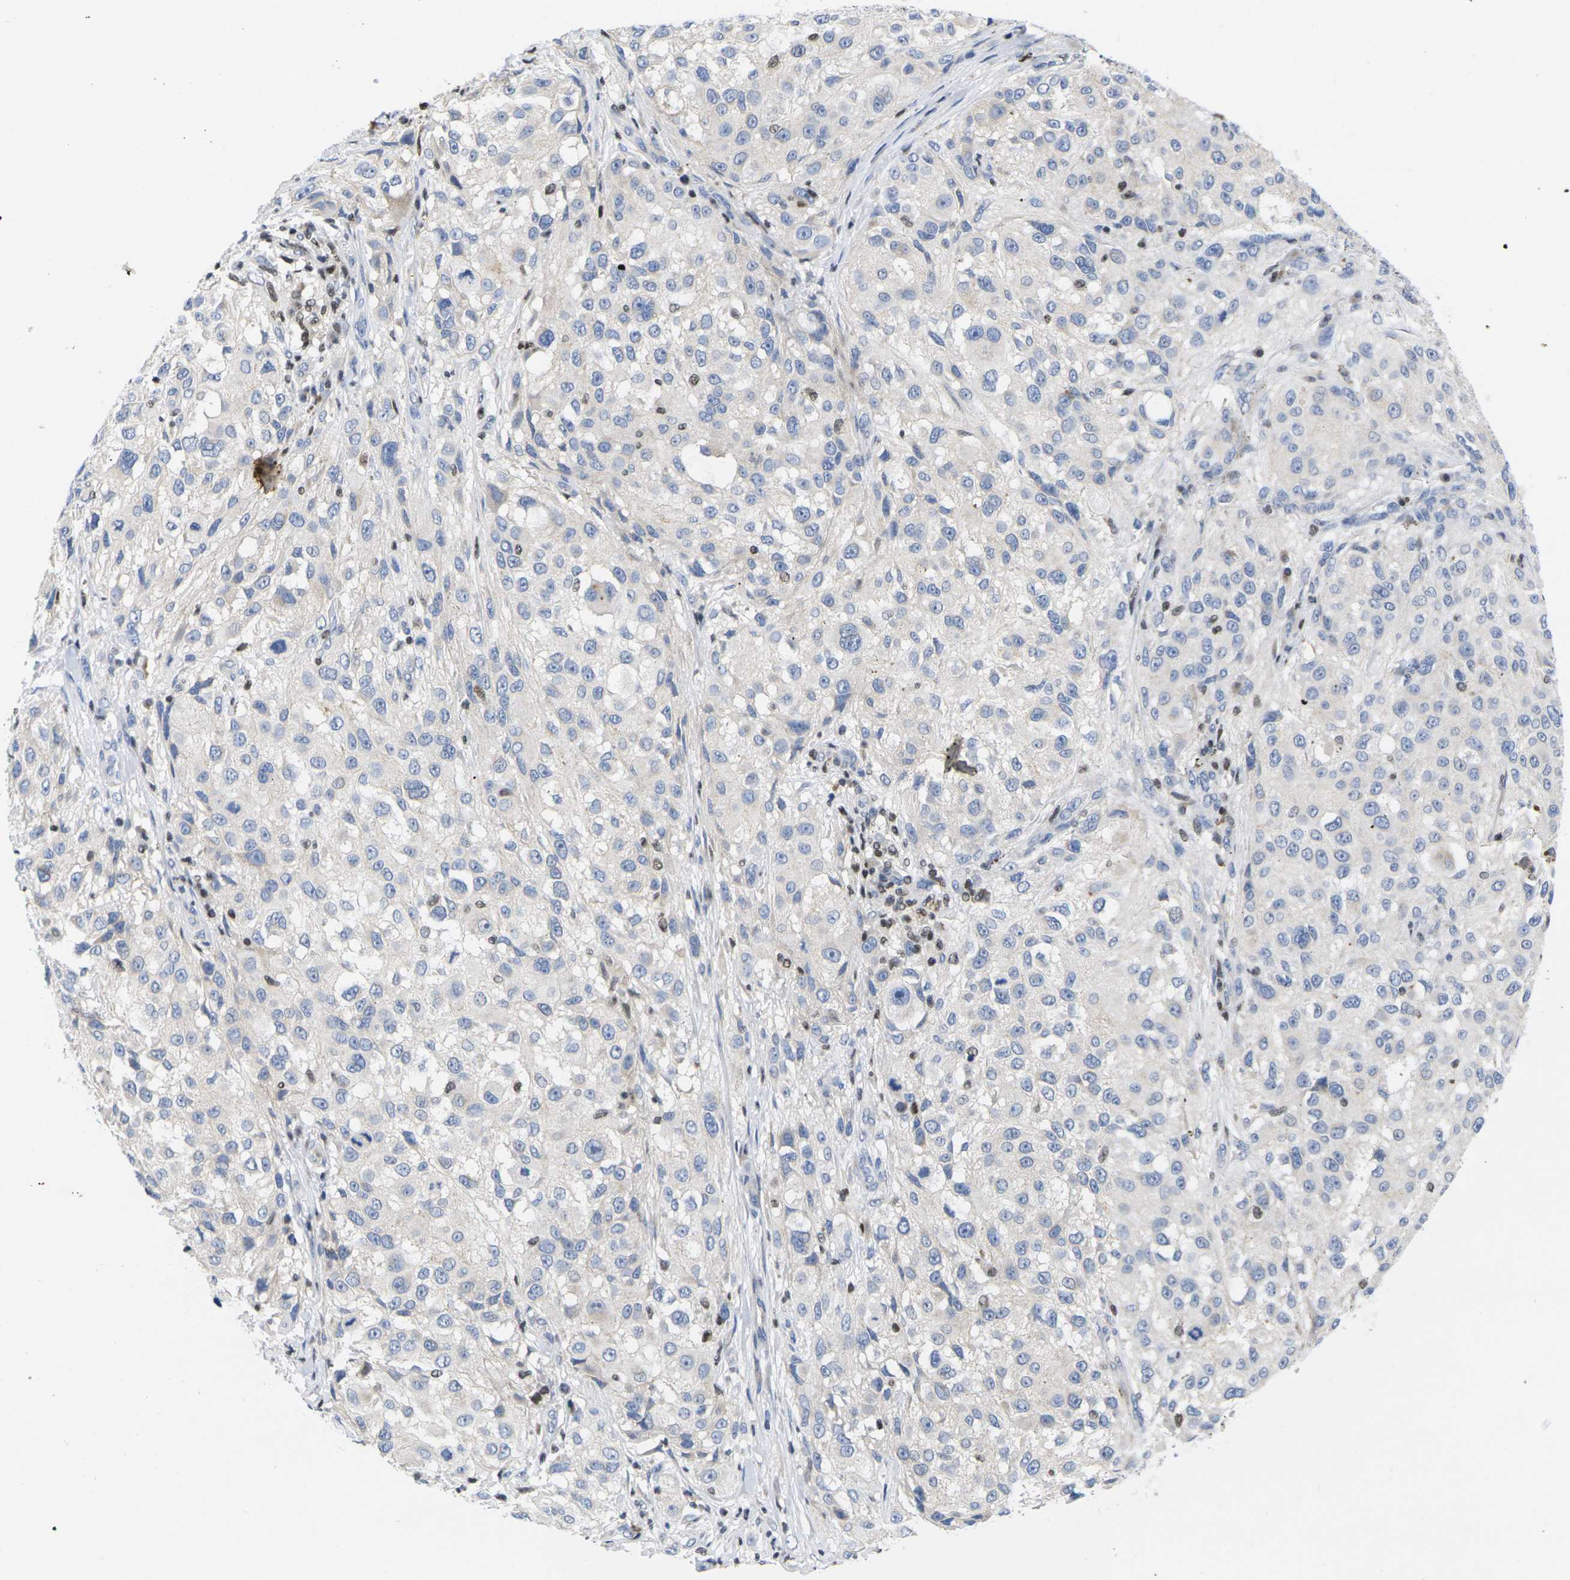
{"staining": {"intensity": "negative", "quantity": "none", "location": "none"}, "tissue": "melanoma", "cell_type": "Tumor cells", "image_type": "cancer", "snomed": [{"axis": "morphology", "description": "Necrosis, NOS"}, {"axis": "morphology", "description": "Malignant melanoma, NOS"}, {"axis": "topography", "description": "Skin"}], "caption": "An immunohistochemistry (IHC) image of melanoma is shown. There is no staining in tumor cells of melanoma.", "gene": "IKZF1", "patient": {"sex": "female", "age": 87}}